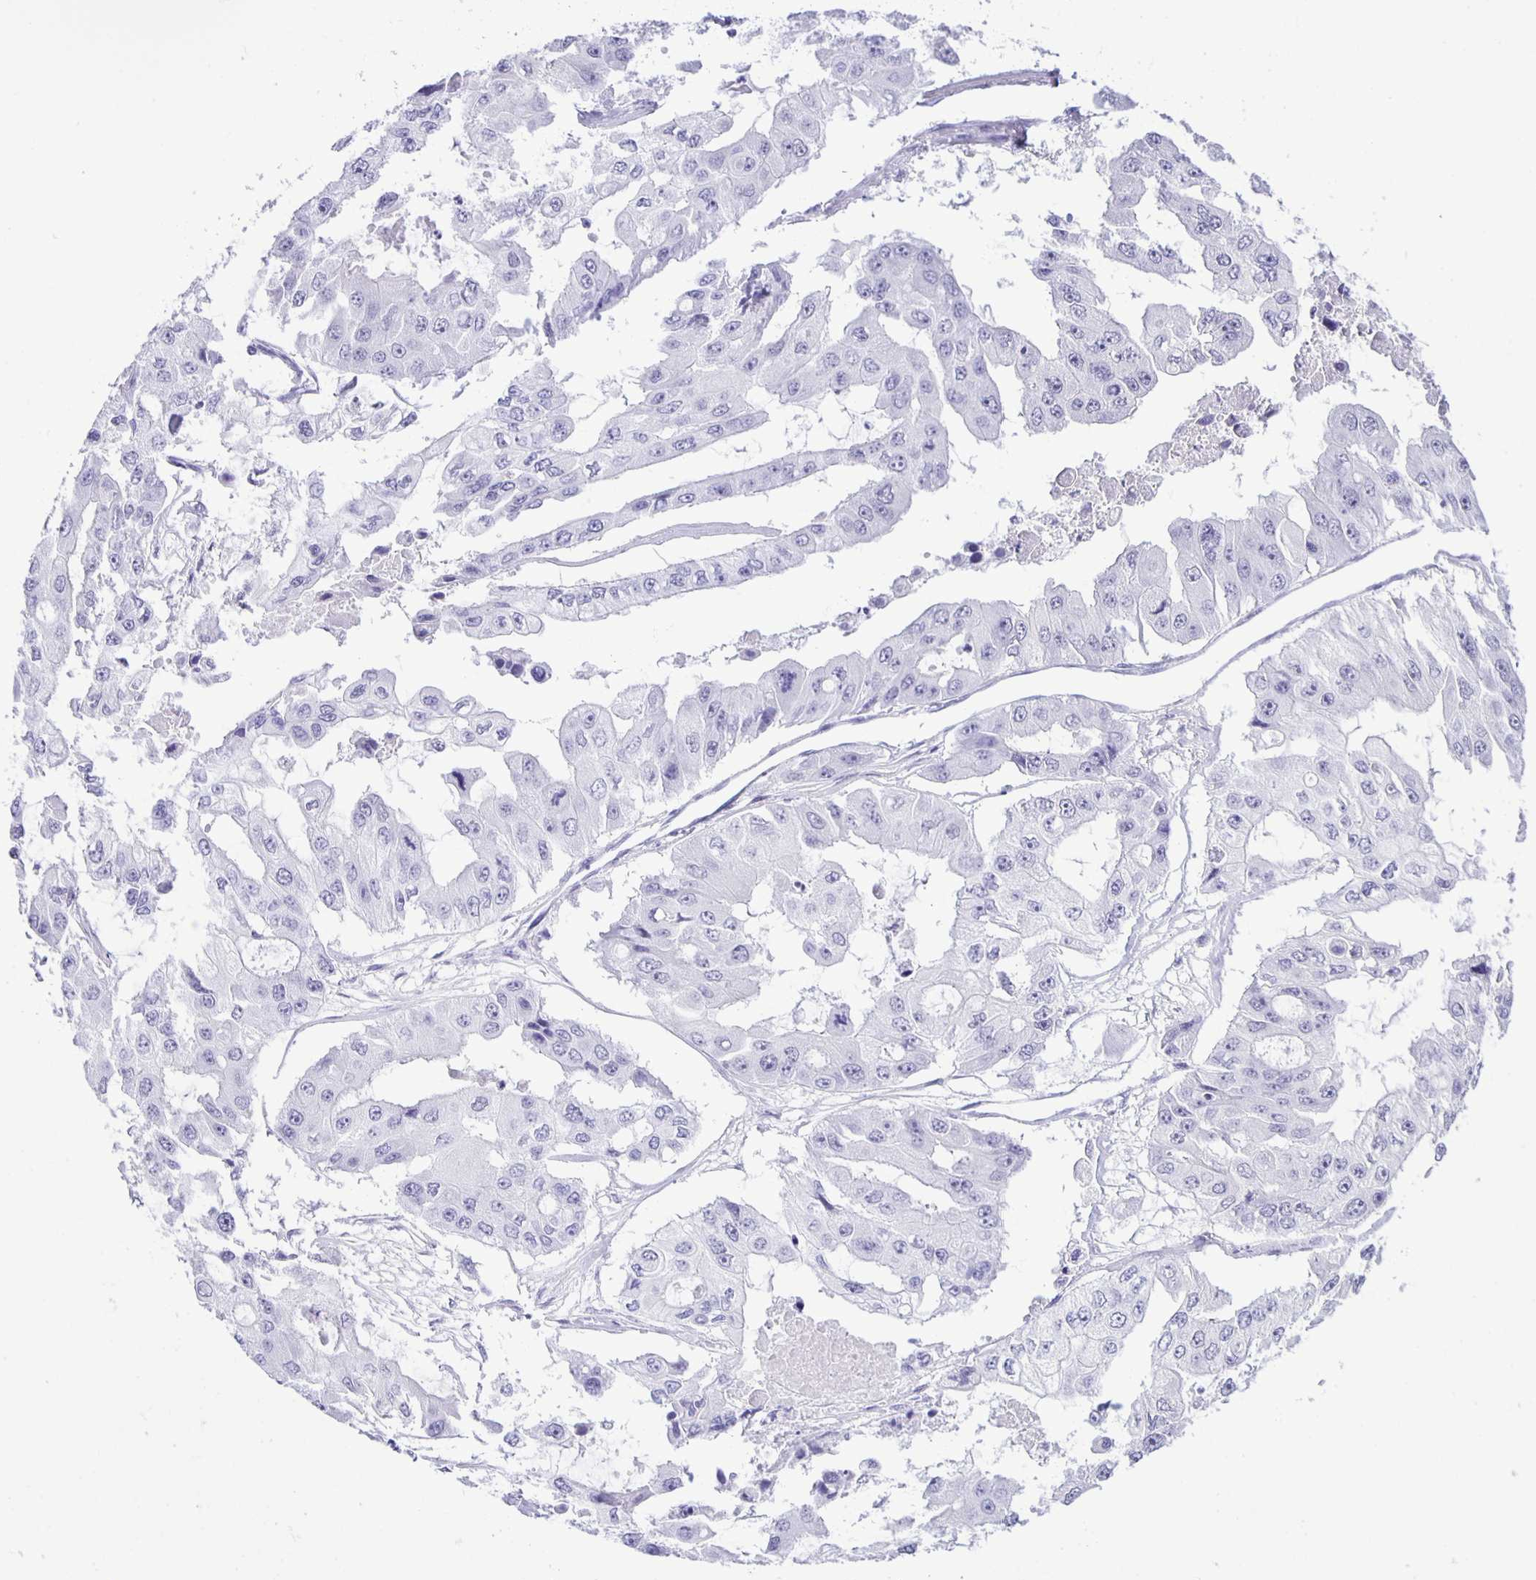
{"staining": {"intensity": "negative", "quantity": "none", "location": "none"}, "tissue": "ovarian cancer", "cell_type": "Tumor cells", "image_type": "cancer", "snomed": [{"axis": "morphology", "description": "Cystadenocarcinoma, serous, NOS"}, {"axis": "topography", "description": "Ovary"}], "caption": "Ovarian serous cystadenocarcinoma was stained to show a protein in brown. There is no significant positivity in tumor cells.", "gene": "EZHIP", "patient": {"sex": "female", "age": 56}}